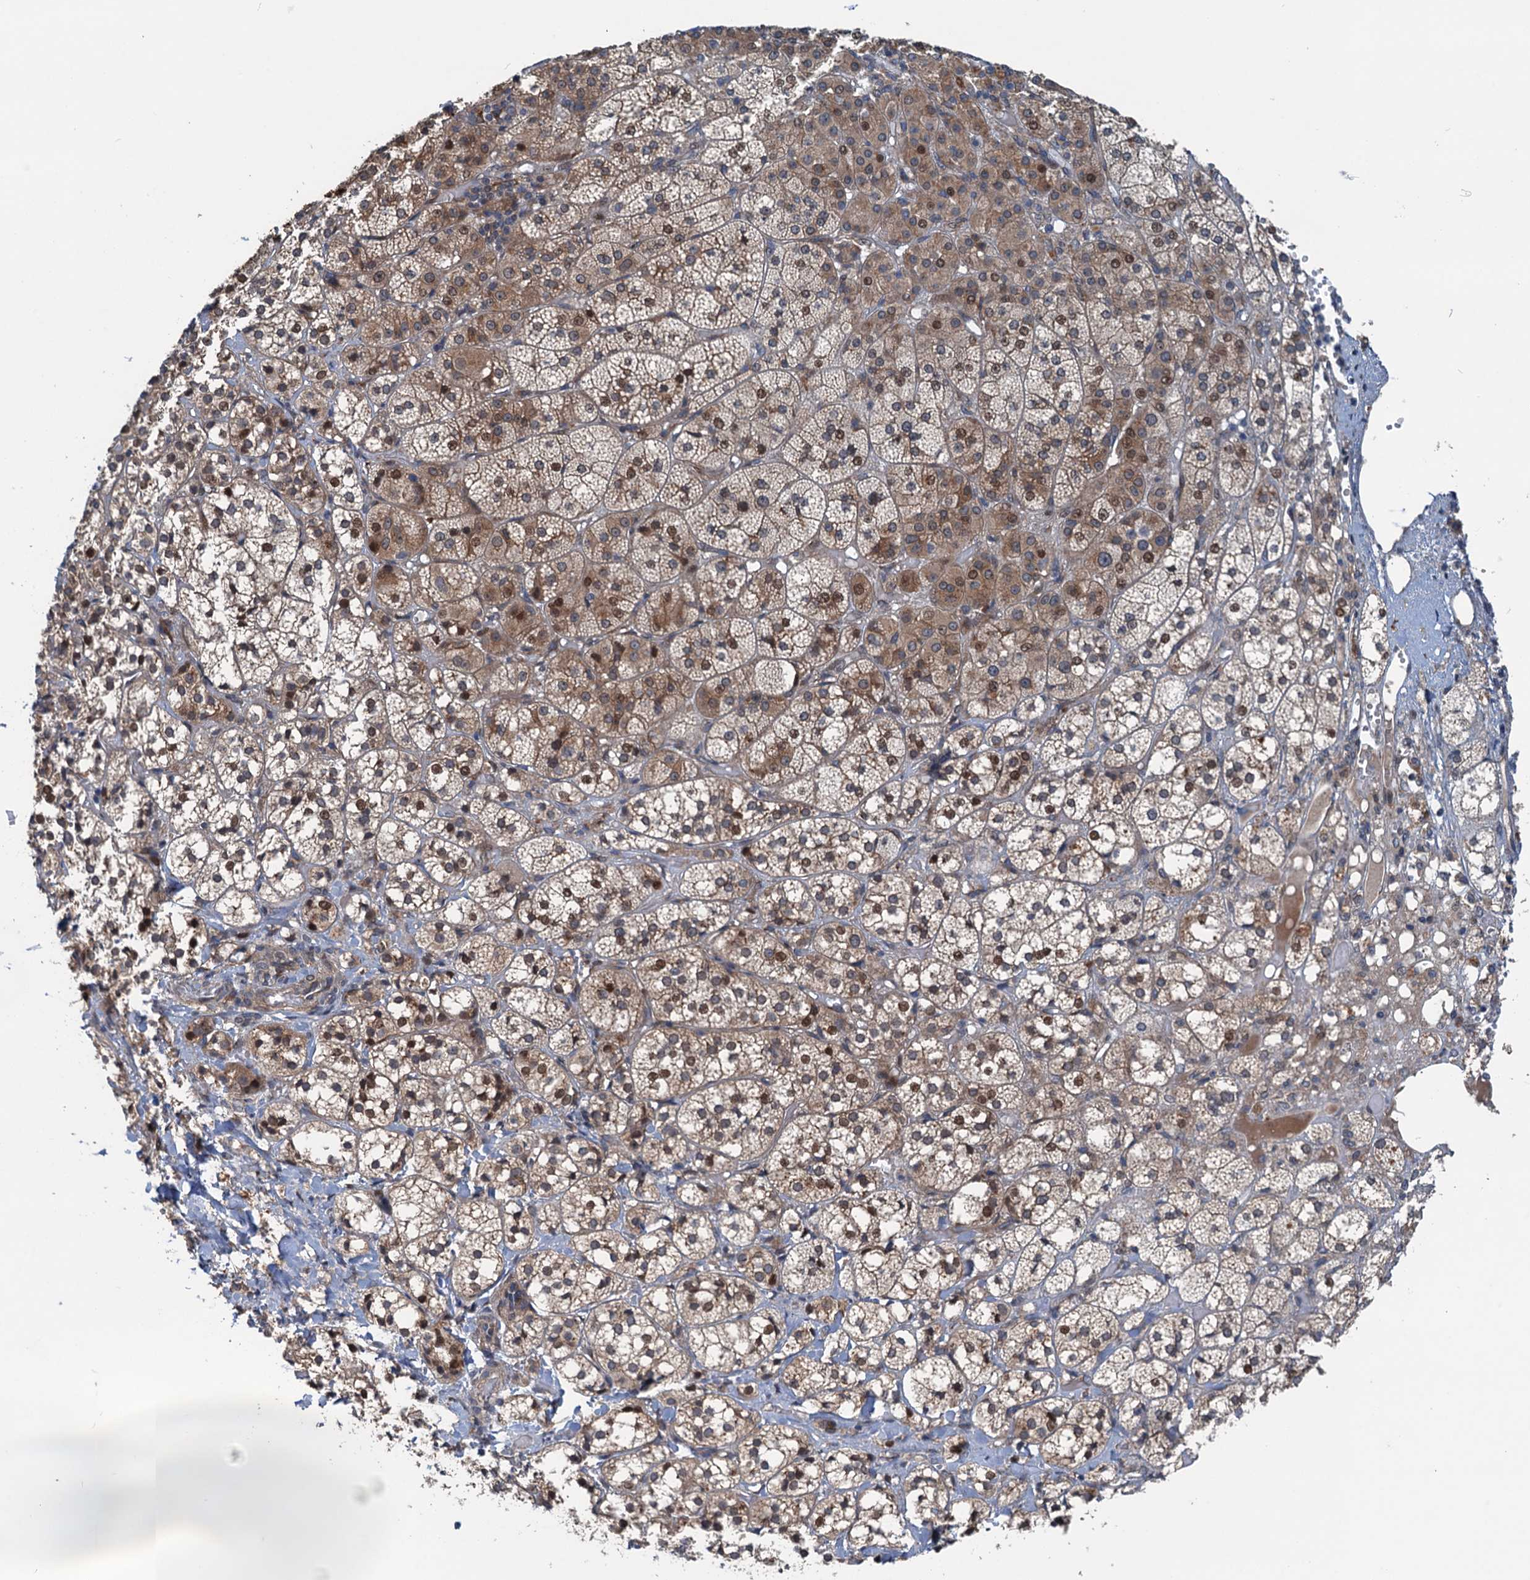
{"staining": {"intensity": "moderate", "quantity": "25%-75%", "location": "cytoplasmic/membranous,nuclear"}, "tissue": "adrenal gland", "cell_type": "Glandular cells", "image_type": "normal", "snomed": [{"axis": "morphology", "description": "Normal tissue, NOS"}, {"axis": "topography", "description": "Adrenal gland"}], "caption": "Human adrenal gland stained for a protein (brown) demonstrates moderate cytoplasmic/membranous,nuclear positive expression in approximately 25%-75% of glandular cells.", "gene": "DYNC2I2", "patient": {"sex": "female", "age": 61}}